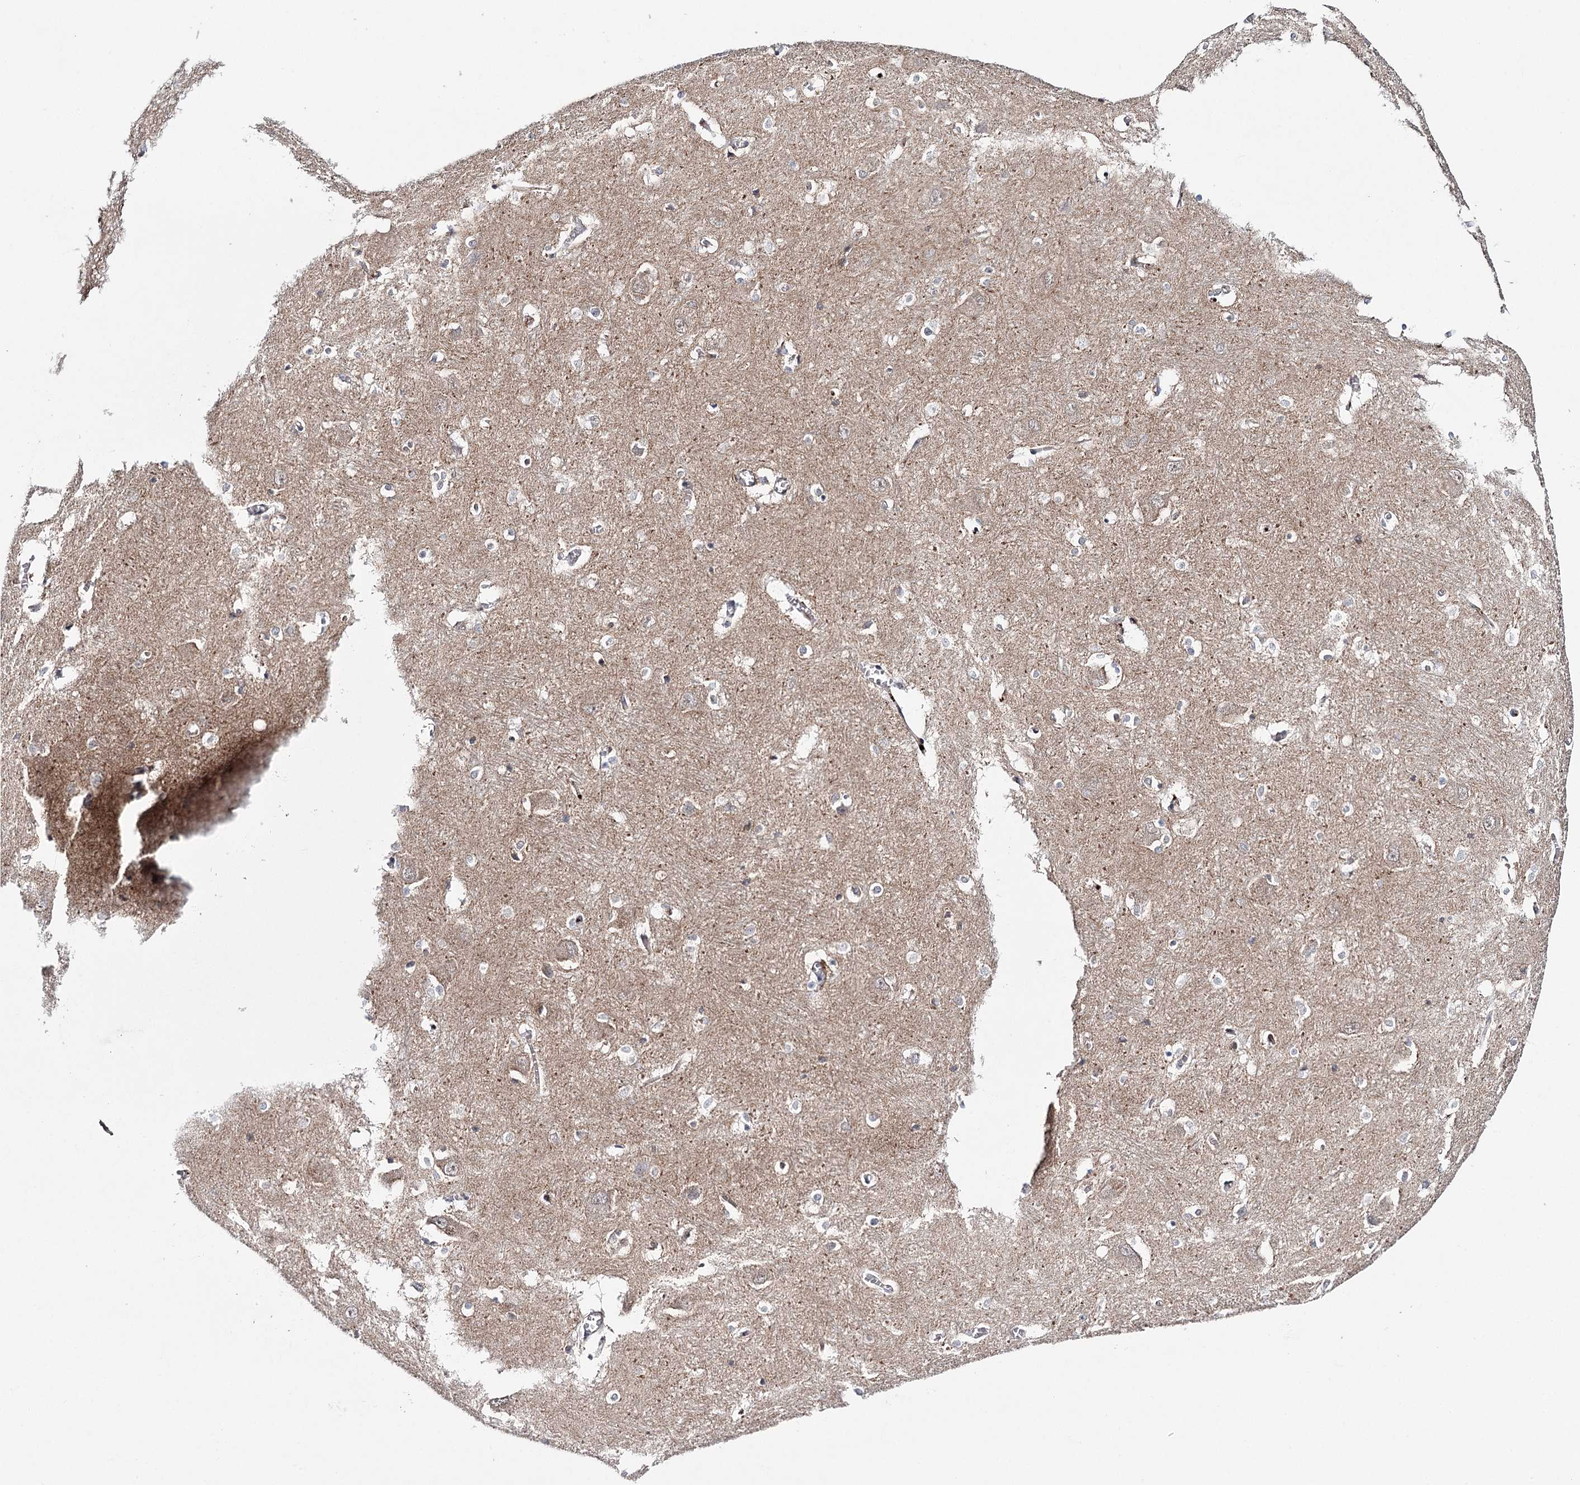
{"staining": {"intensity": "moderate", "quantity": "<25%", "location": "cytoplasmic/membranous,nuclear"}, "tissue": "caudate", "cell_type": "Glial cells", "image_type": "normal", "snomed": [{"axis": "morphology", "description": "Normal tissue, NOS"}, {"axis": "topography", "description": "Lateral ventricle wall"}], "caption": "A photomicrograph of human caudate stained for a protein exhibits moderate cytoplasmic/membranous,nuclear brown staining in glial cells. Using DAB (3,3'-diaminobenzidine) (brown) and hematoxylin (blue) stains, captured at high magnification using brightfield microscopy.", "gene": "PKP4", "patient": {"sex": "male", "age": 37}}